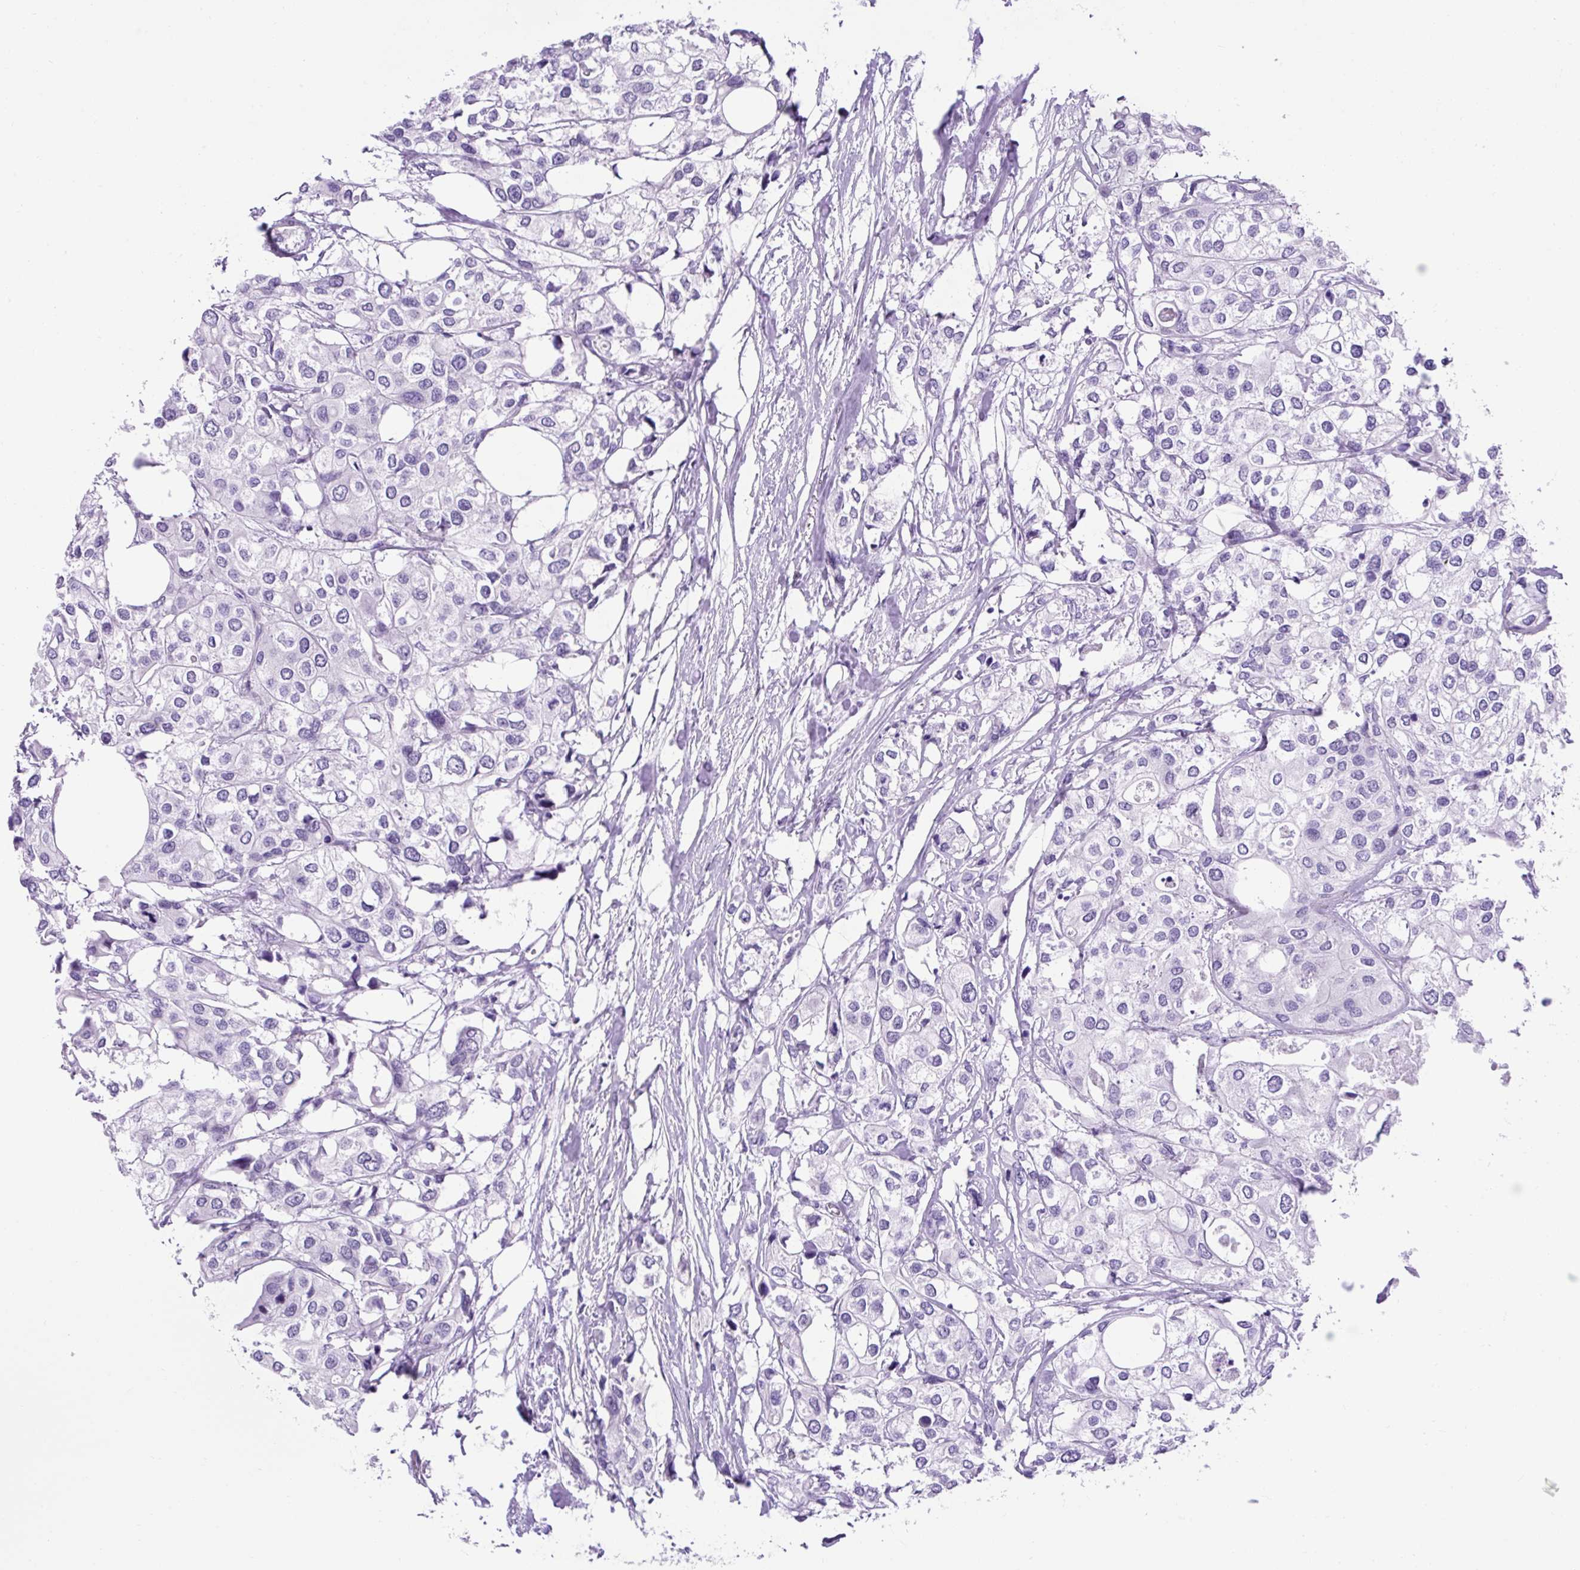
{"staining": {"intensity": "negative", "quantity": "none", "location": "none"}, "tissue": "urothelial cancer", "cell_type": "Tumor cells", "image_type": "cancer", "snomed": [{"axis": "morphology", "description": "Urothelial carcinoma, High grade"}, {"axis": "topography", "description": "Urinary bladder"}], "caption": "IHC histopathology image of urothelial cancer stained for a protein (brown), which displays no staining in tumor cells. (DAB (3,3'-diaminobenzidine) immunohistochemistry with hematoxylin counter stain).", "gene": "KRT12", "patient": {"sex": "male", "age": 64}}